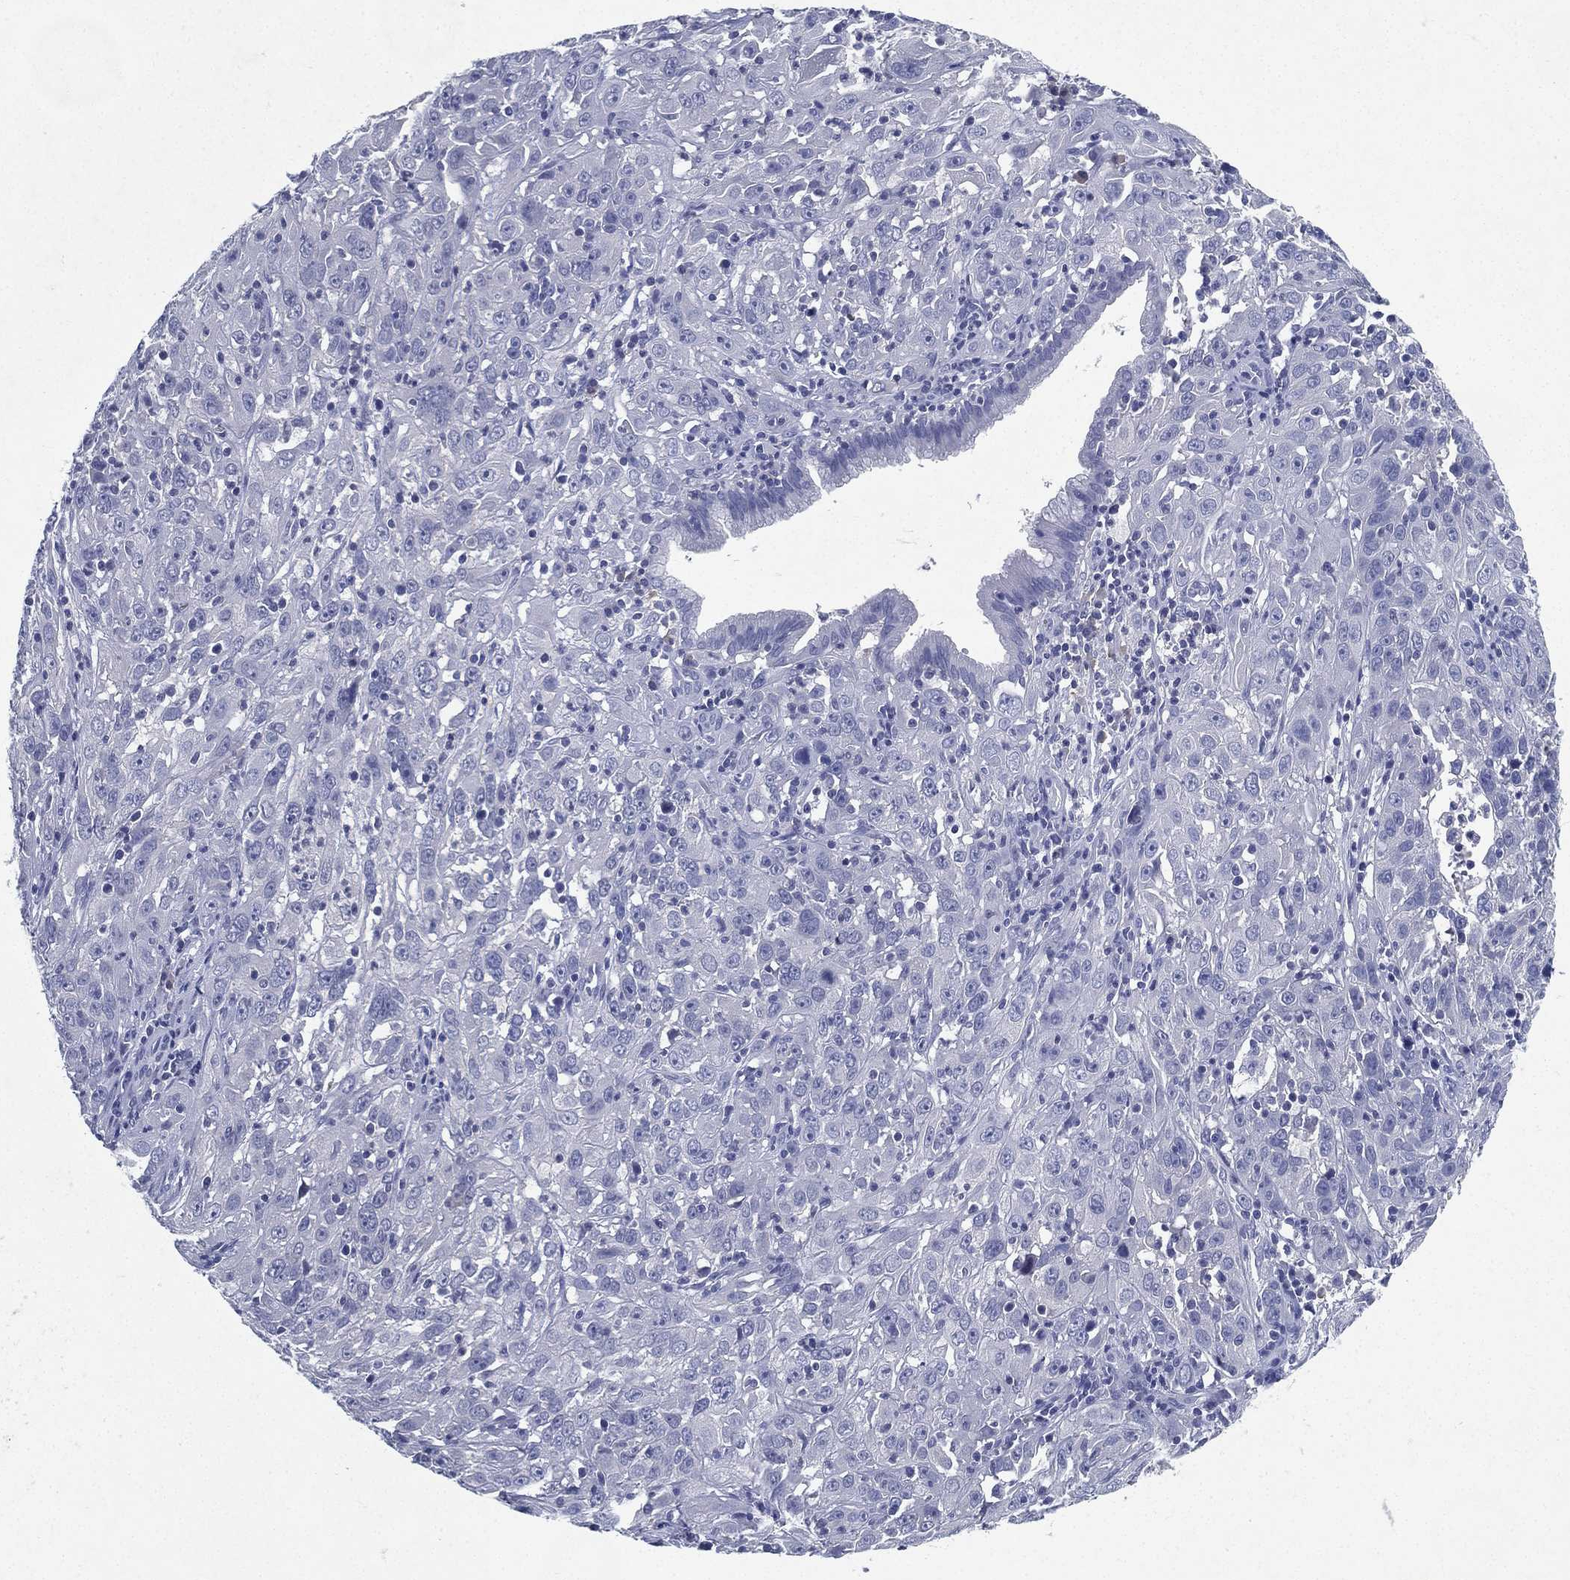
{"staining": {"intensity": "negative", "quantity": "none", "location": "none"}, "tissue": "cervical cancer", "cell_type": "Tumor cells", "image_type": "cancer", "snomed": [{"axis": "morphology", "description": "Squamous cell carcinoma, NOS"}, {"axis": "topography", "description": "Cervix"}], "caption": "This is an IHC histopathology image of human cervical squamous cell carcinoma. There is no expression in tumor cells.", "gene": "RGS13", "patient": {"sex": "female", "age": 32}}